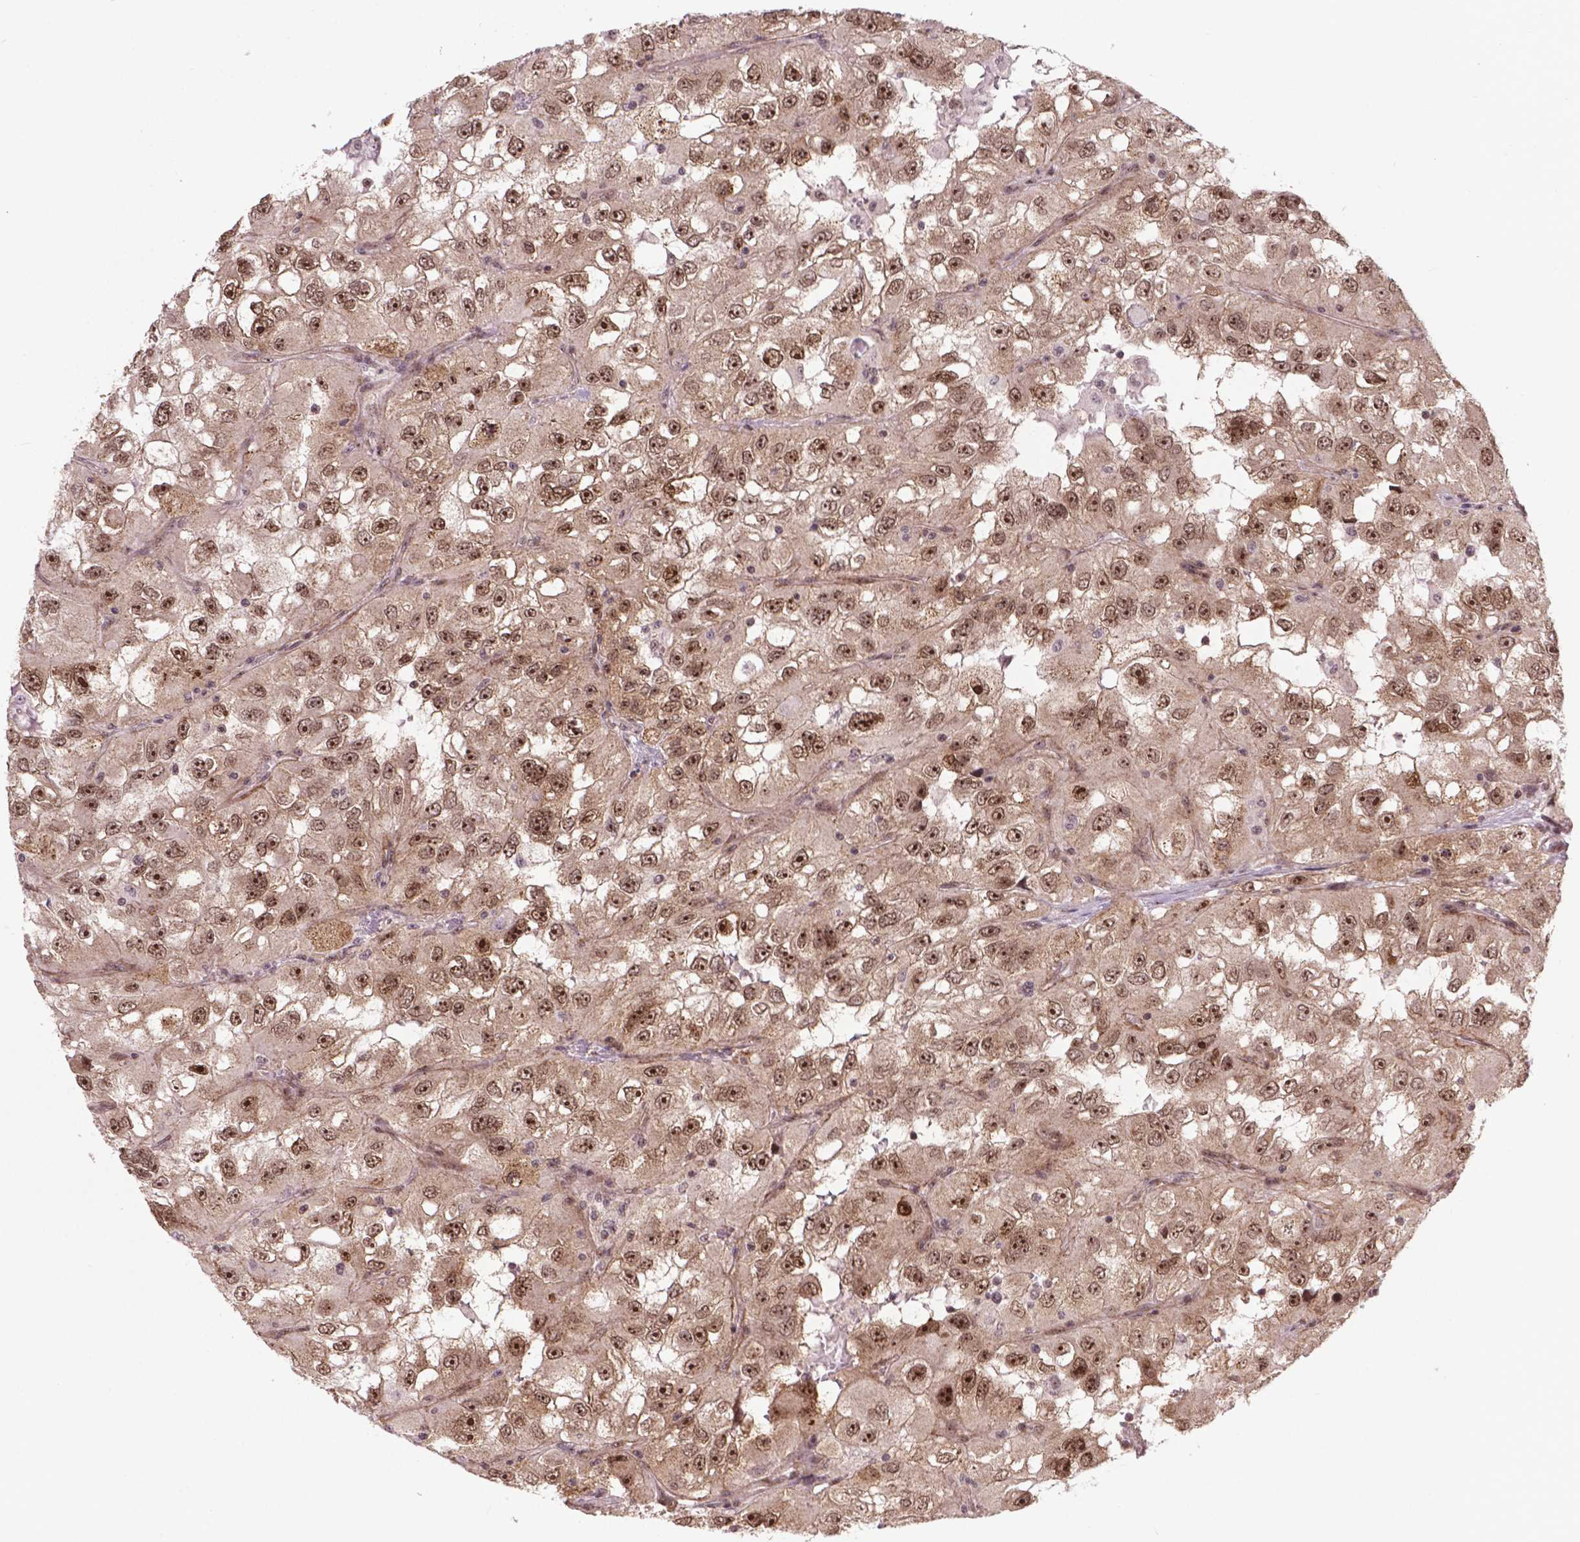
{"staining": {"intensity": "moderate", "quantity": ">75%", "location": "cytoplasmic/membranous,nuclear"}, "tissue": "renal cancer", "cell_type": "Tumor cells", "image_type": "cancer", "snomed": [{"axis": "morphology", "description": "Adenocarcinoma, NOS"}, {"axis": "topography", "description": "Kidney"}], "caption": "The immunohistochemical stain shows moderate cytoplasmic/membranous and nuclear staining in tumor cells of adenocarcinoma (renal) tissue.", "gene": "CSNK2A1", "patient": {"sex": "male", "age": 64}}